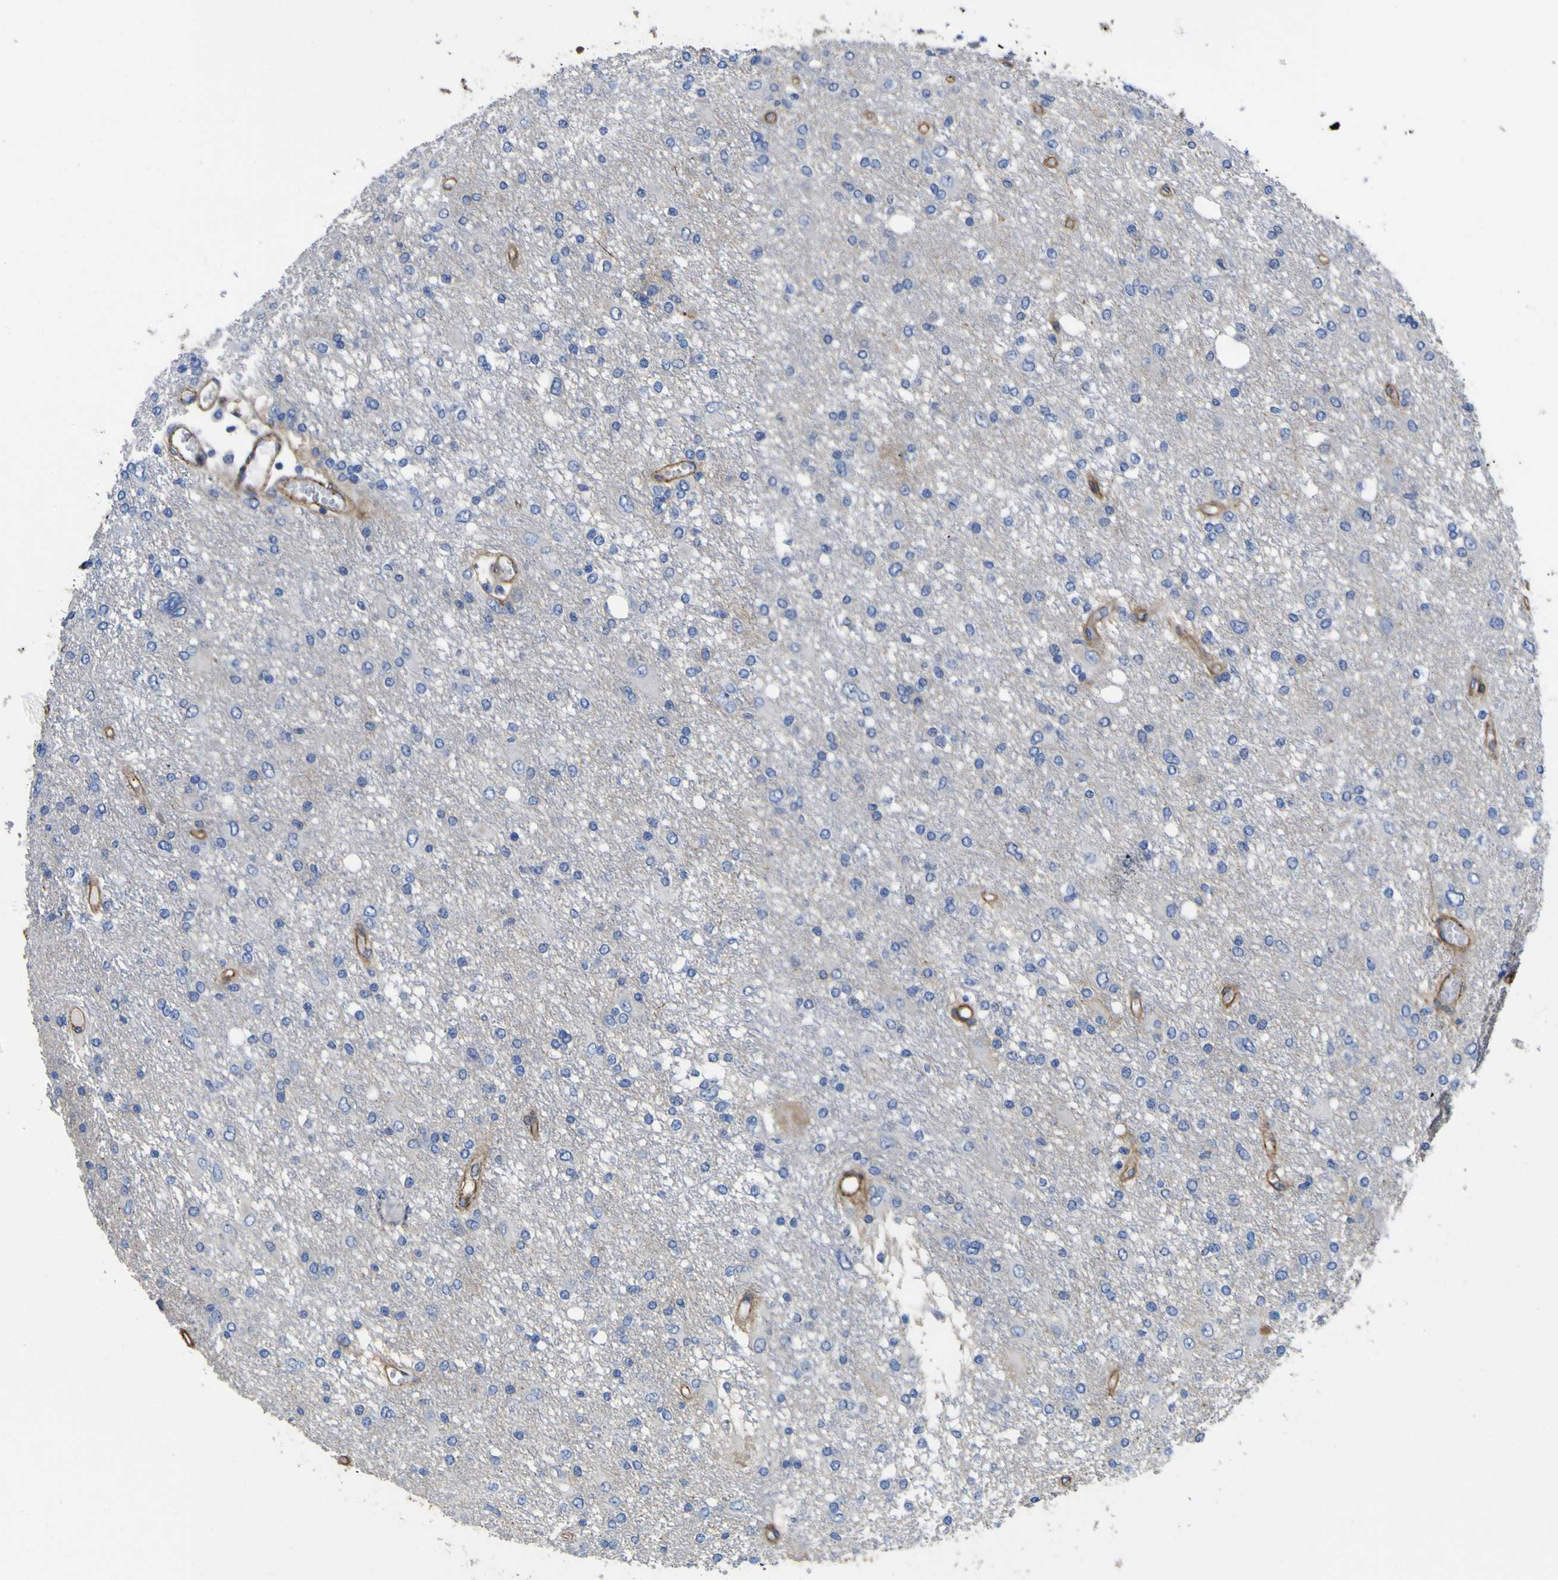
{"staining": {"intensity": "negative", "quantity": "none", "location": "none"}, "tissue": "glioma", "cell_type": "Tumor cells", "image_type": "cancer", "snomed": [{"axis": "morphology", "description": "Glioma, malignant, High grade"}, {"axis": "topography", "description": "Brain"}], "caption": "Histopathology image shows no significant protein staining in tumor cells of malignant high-grade glioma. The staining was performed using DAB to visualize the protein expression in brown, while the nuclei were stained in blue with hematoxylin (Magnification: 20x).", "gene": "CD151", "patient": {"sex": "female", "age": 59}}